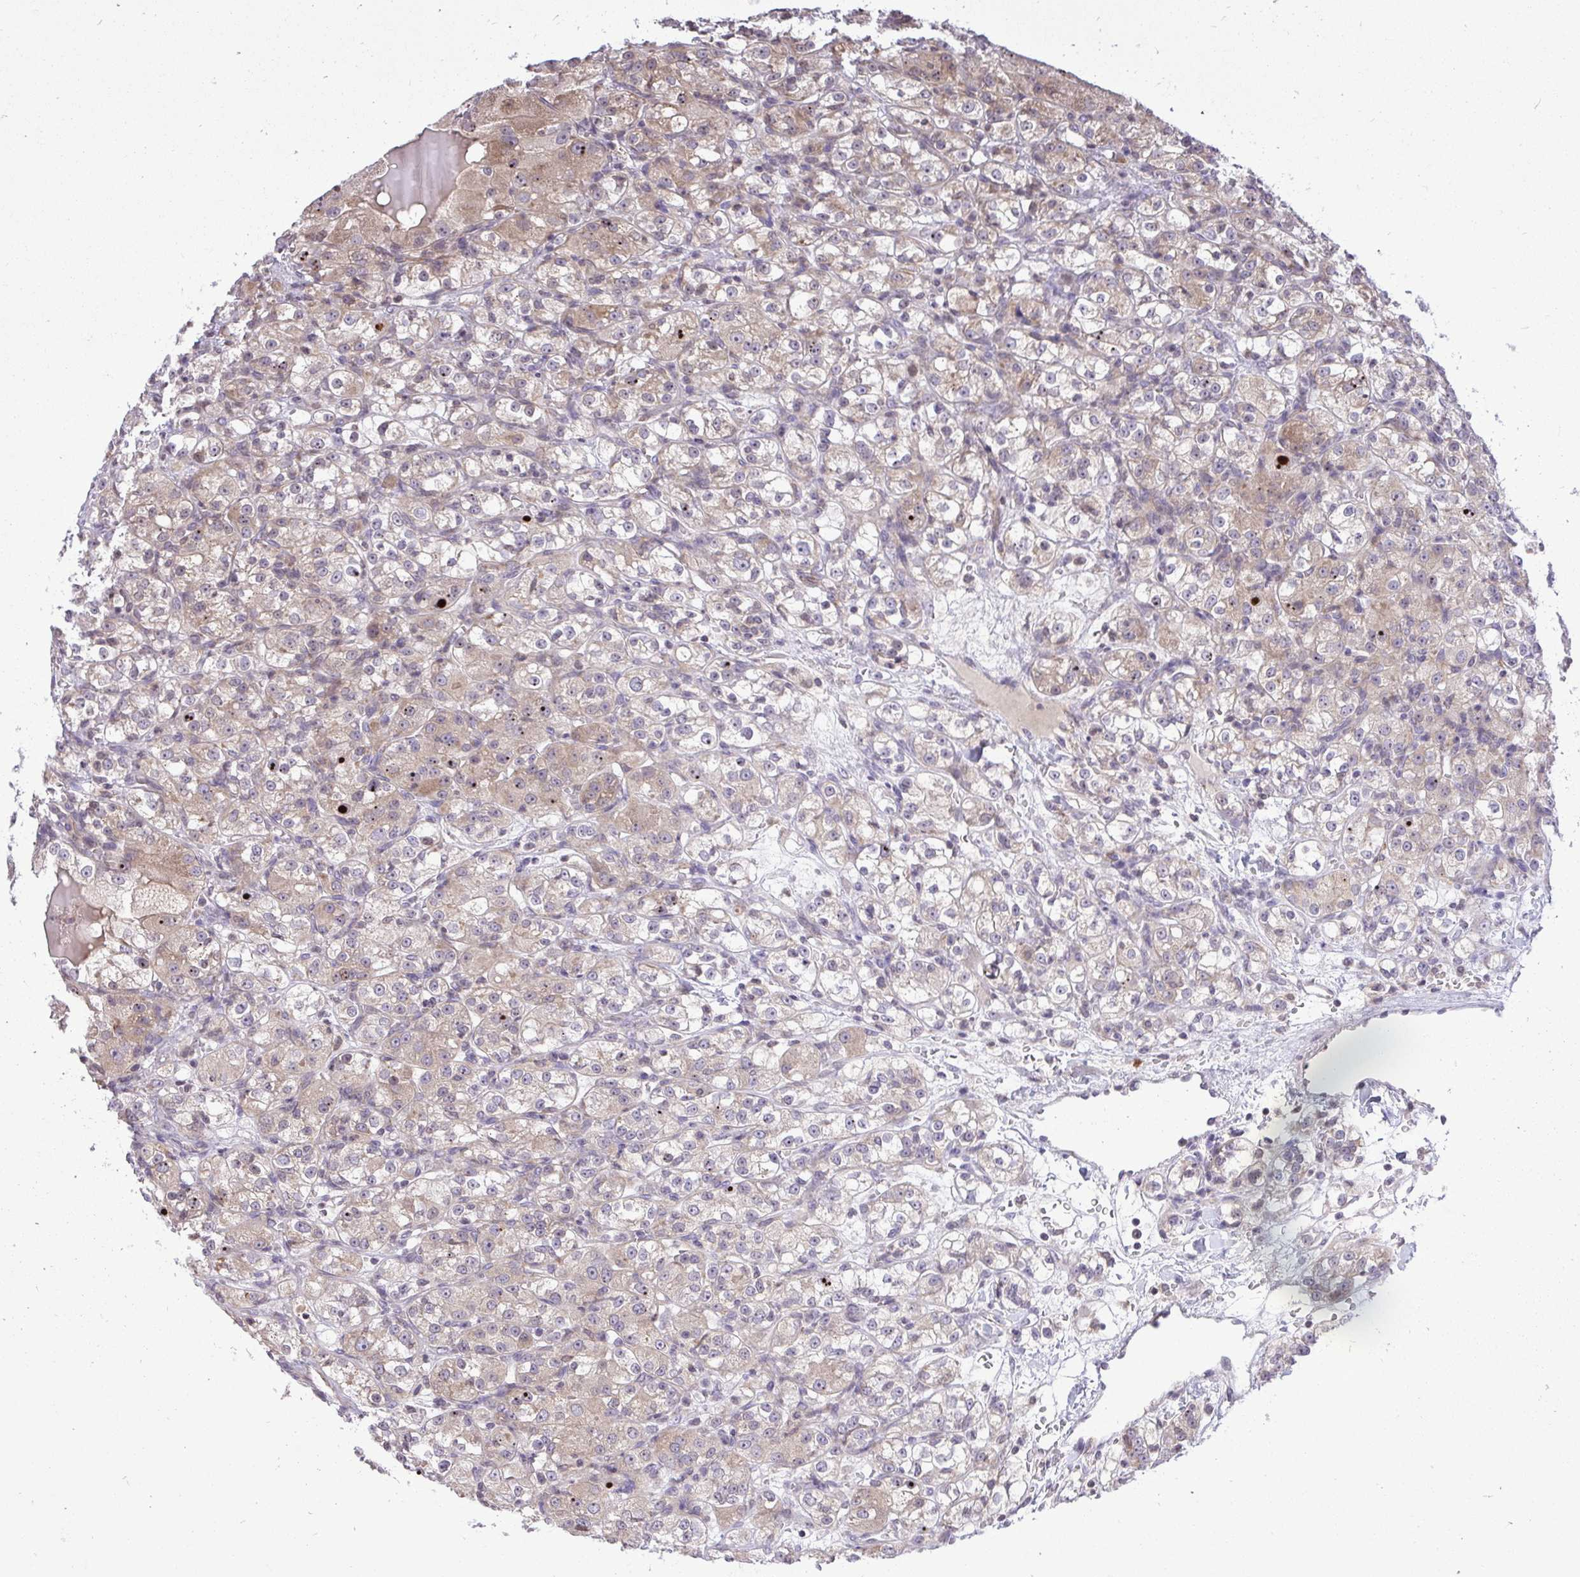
{"staining": {"intensity": "weak", "quantity": "25%-75%", "location": "cytoplasmic/membranous"}, "tissue": "renal cancer", "cell_type": "Tumor cells", "image_type": "cancer", "snomed": [{"axis": "morphology", "description": "Normal tissue, NOS"}, {"axis": "morphology", "description": "Adenocarcinoma, NOS"}, {"axis": "topography", "description": "Kidney"}], "caption": "Renal adenocarcinoma tissue displays weak cytoplasmic/membranous positivity in approximately 25%-75% of tumor cells (DAB IHC with brightfield microscopy, high magnification).", "gene": "METTL9", "patient": {"sex": "male", "age": 61}}